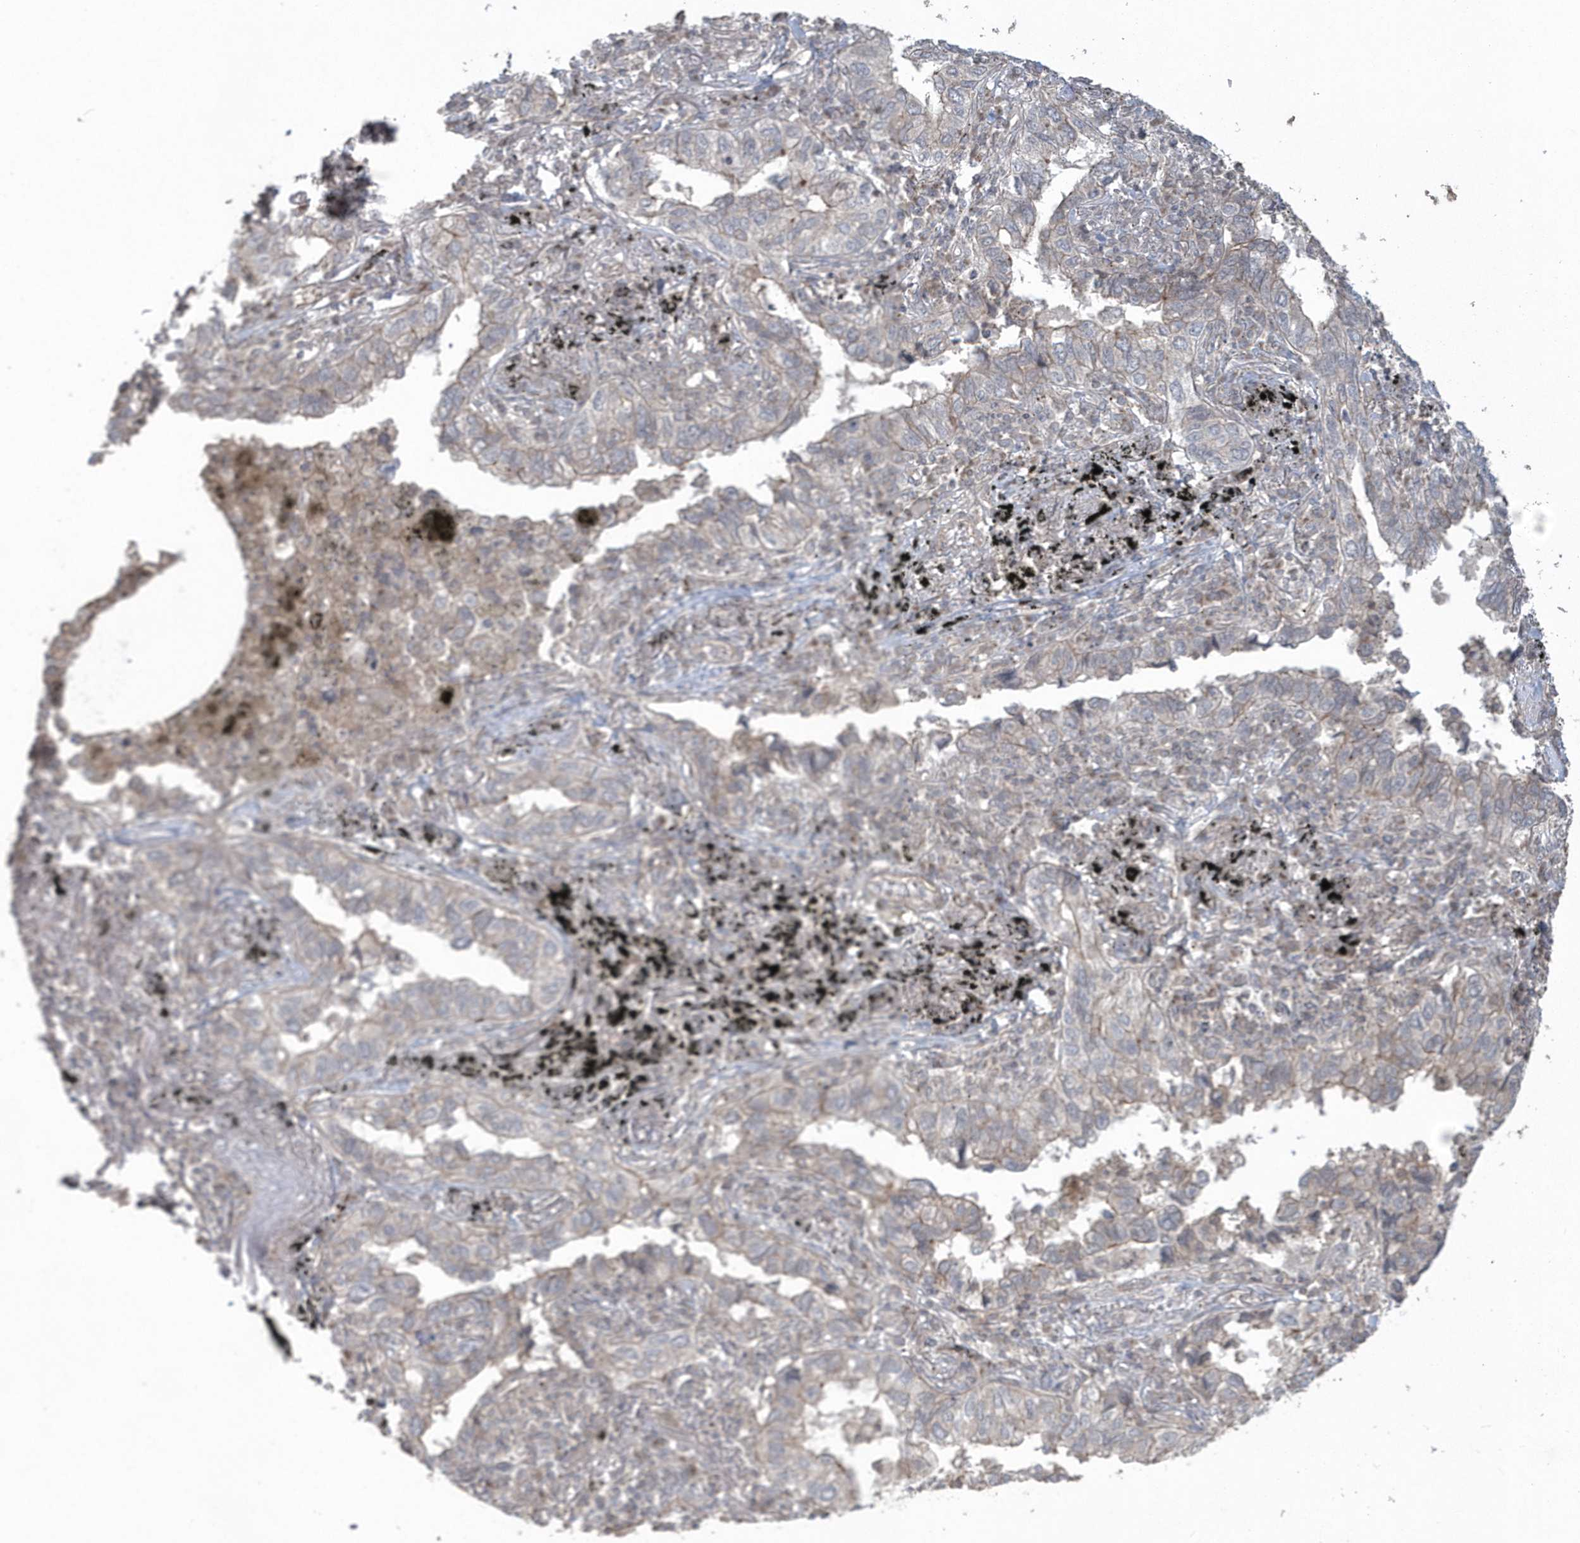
{"staining": {"intensity": "weak", "quantity": "<25%", "location": "cytoplasmic/membranous"}, "tissue": "lung cancer", "cell_type": "Tumor cells", "image_type": "cancer", "snomed": [{"axis": "morphology", "description": "Adenocarcinoma, NOS"}, {"axis": "topography", "description": "Lung"}], "caption": "A high-resolution image shows immunohistochemistry staining of adenocarcinoma (lung), which displays no significant expression in tumor cells.", "gene": "ARMC8", "patient": {"sex": "male", "age": 65}}